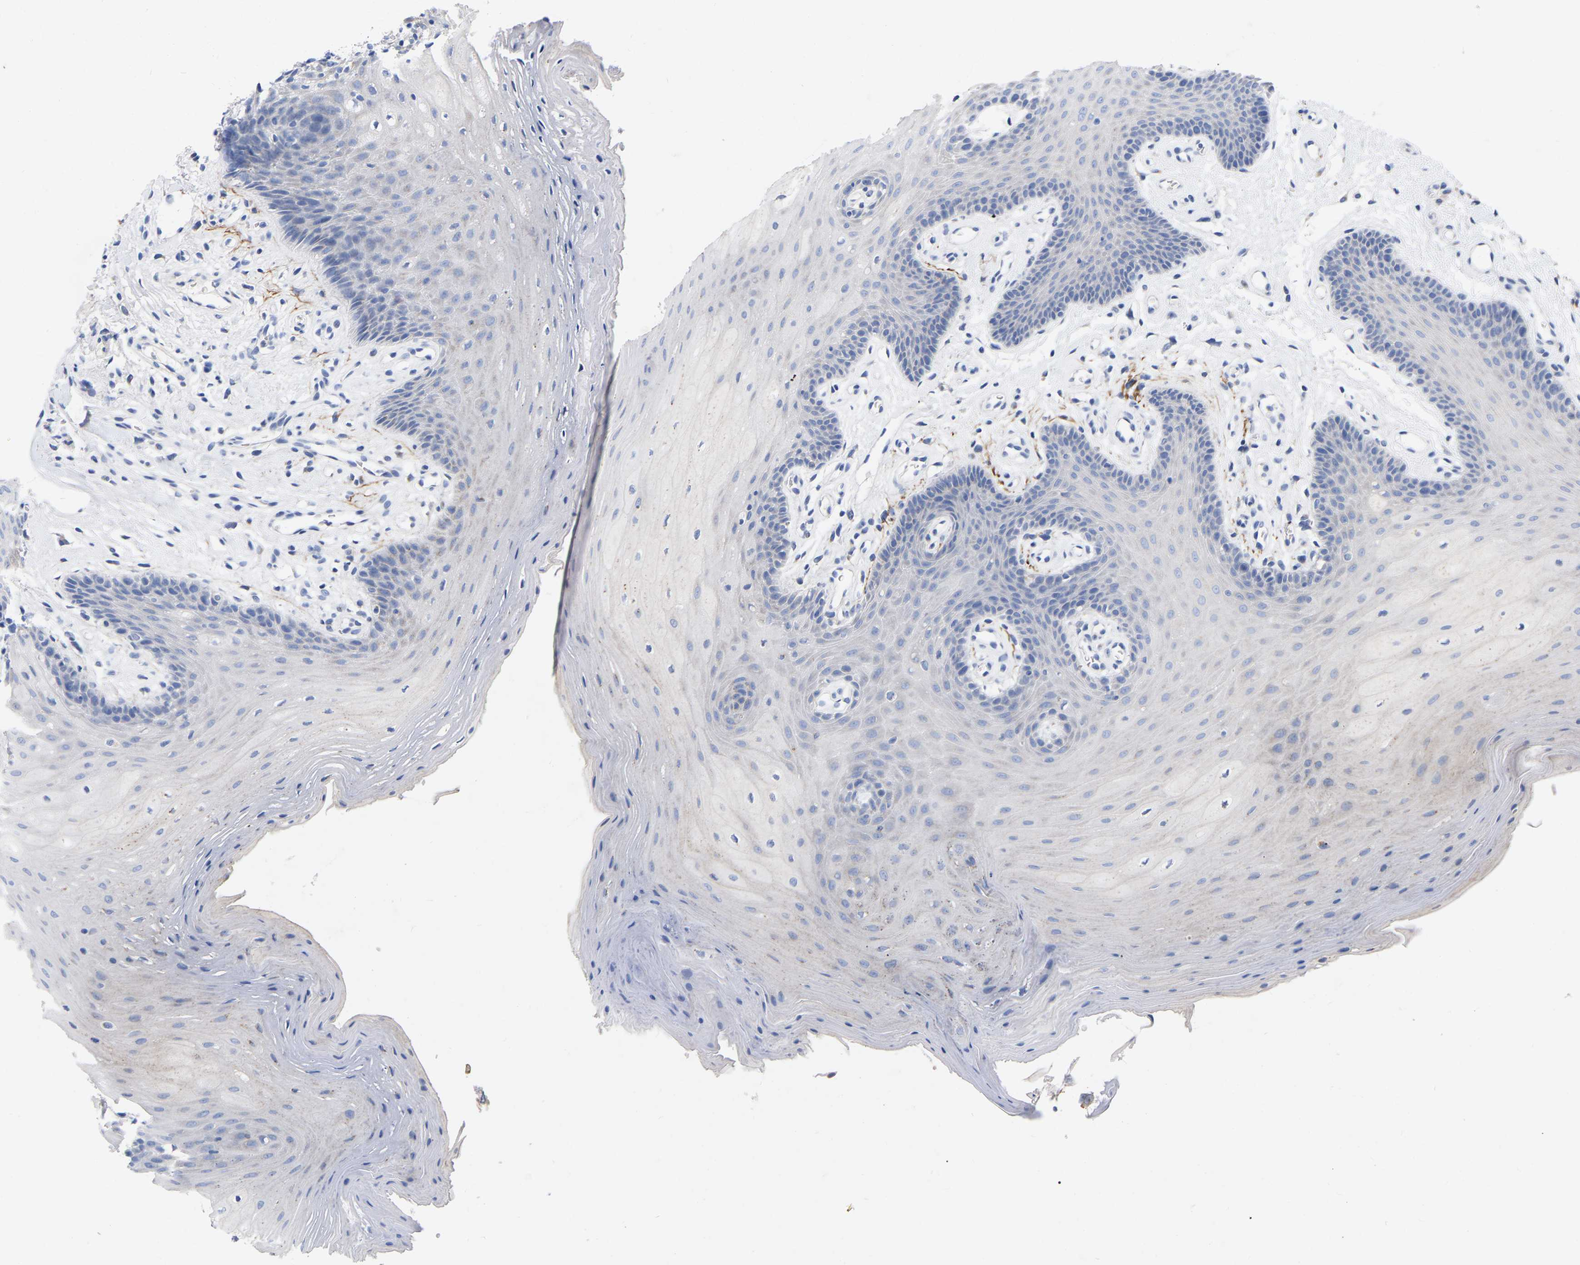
{"staining": {"intensity": "weak", "quantity": "25%-75%", "location": "cytoplasmic/membranous"}, "tissue": "oral mucosa", "cell_type": "Squamous epithelial cells", "image_type": "normal", "snomed": [{"axis": "morphology", "description": "Normal tissue, NOS"}, {"axis": "morphology", "description": "Squamous cell carcinoma, NOS"}, {"axis": "topography", "description": "Oral tissue"}, {"axis": "topography", "description": "Head-Neck"}], "caption": "Immunohistochemistry (IHC) (DAB (3,3'-diaminobenzidine)) staining of normal human oral mucosa demonstrates weak cytoplasmic/membranous protein positivity in approximately 25%-75% of squamous epithelial cells.", "gene": "STRIP2", "patient": {"sex": "male", "age": 71}}